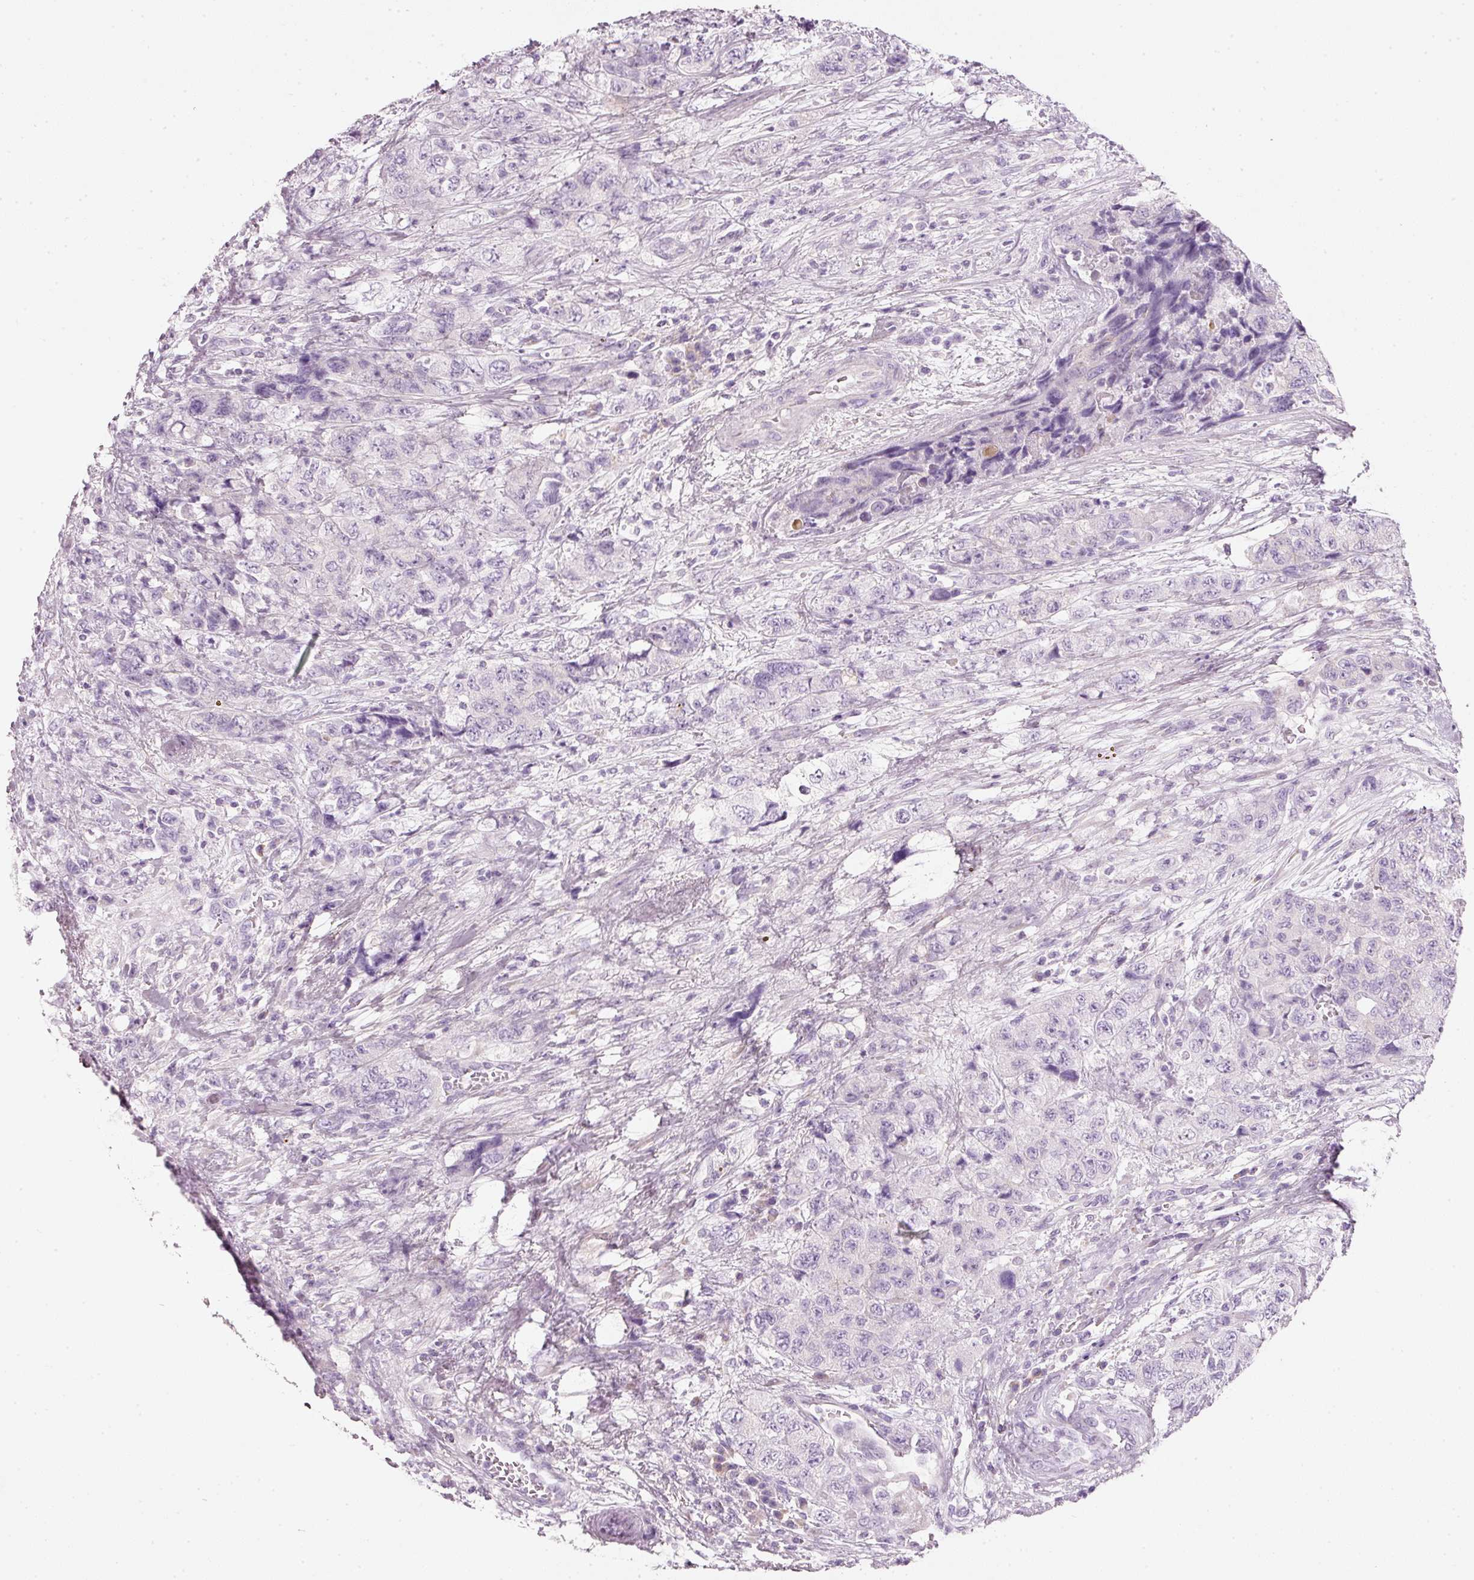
{"staining": {"intensity": "negative", "quantity": "none", "location": "none"}, "tissue": "urothelial cancer", "cell_type": "Tumor cells", "image_type": "cancer", "snomed": [{"axis": "morphology", "description": "Urothelial carcinoma, High grade"}, {"axis": "topography", "description": "Urinary bladder"}], "caption": "The image demonstrates no significant staining in tumor cells of urothelial carcinoma (high-grade).", "gene": "PDXDC1", "patient": {"sex": "female", "age": 78}}